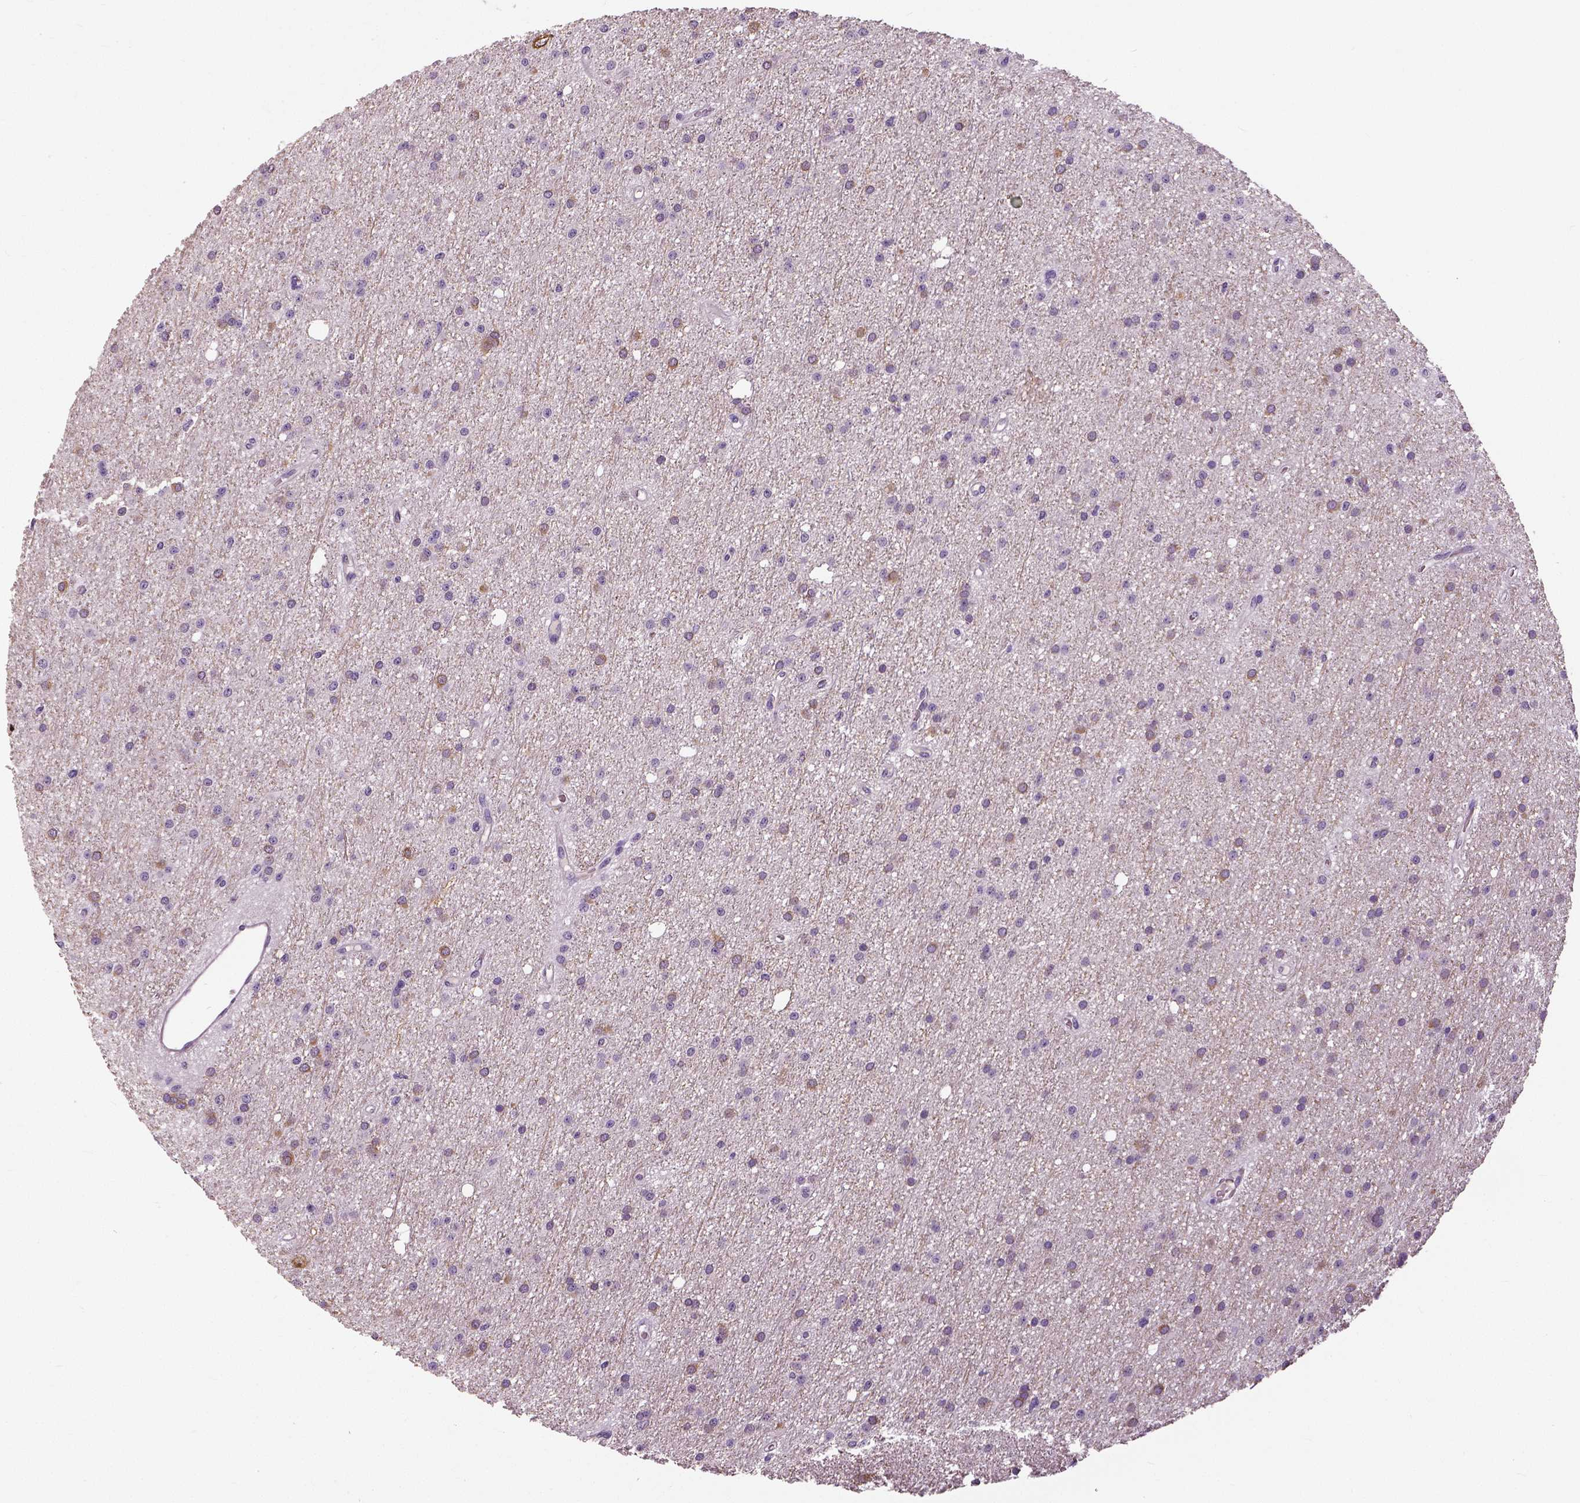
{"staining": {"intensity": "negative", "quantity": "none", "location": "none"}, "tissue": "glioma", "cell_type": "Tumor cells", "image_type": "cancer", "snomed": [{"axis": "morphology", "description": "Glioma, malignant, Low grade"}, {"axis": "topography", "description": "Brain"}], "caption": "A histopathology image of human glioma is negative for staining in tumor cells.", "gene": "NECAB1", "patient": {"sex": "male", "age": 27}}